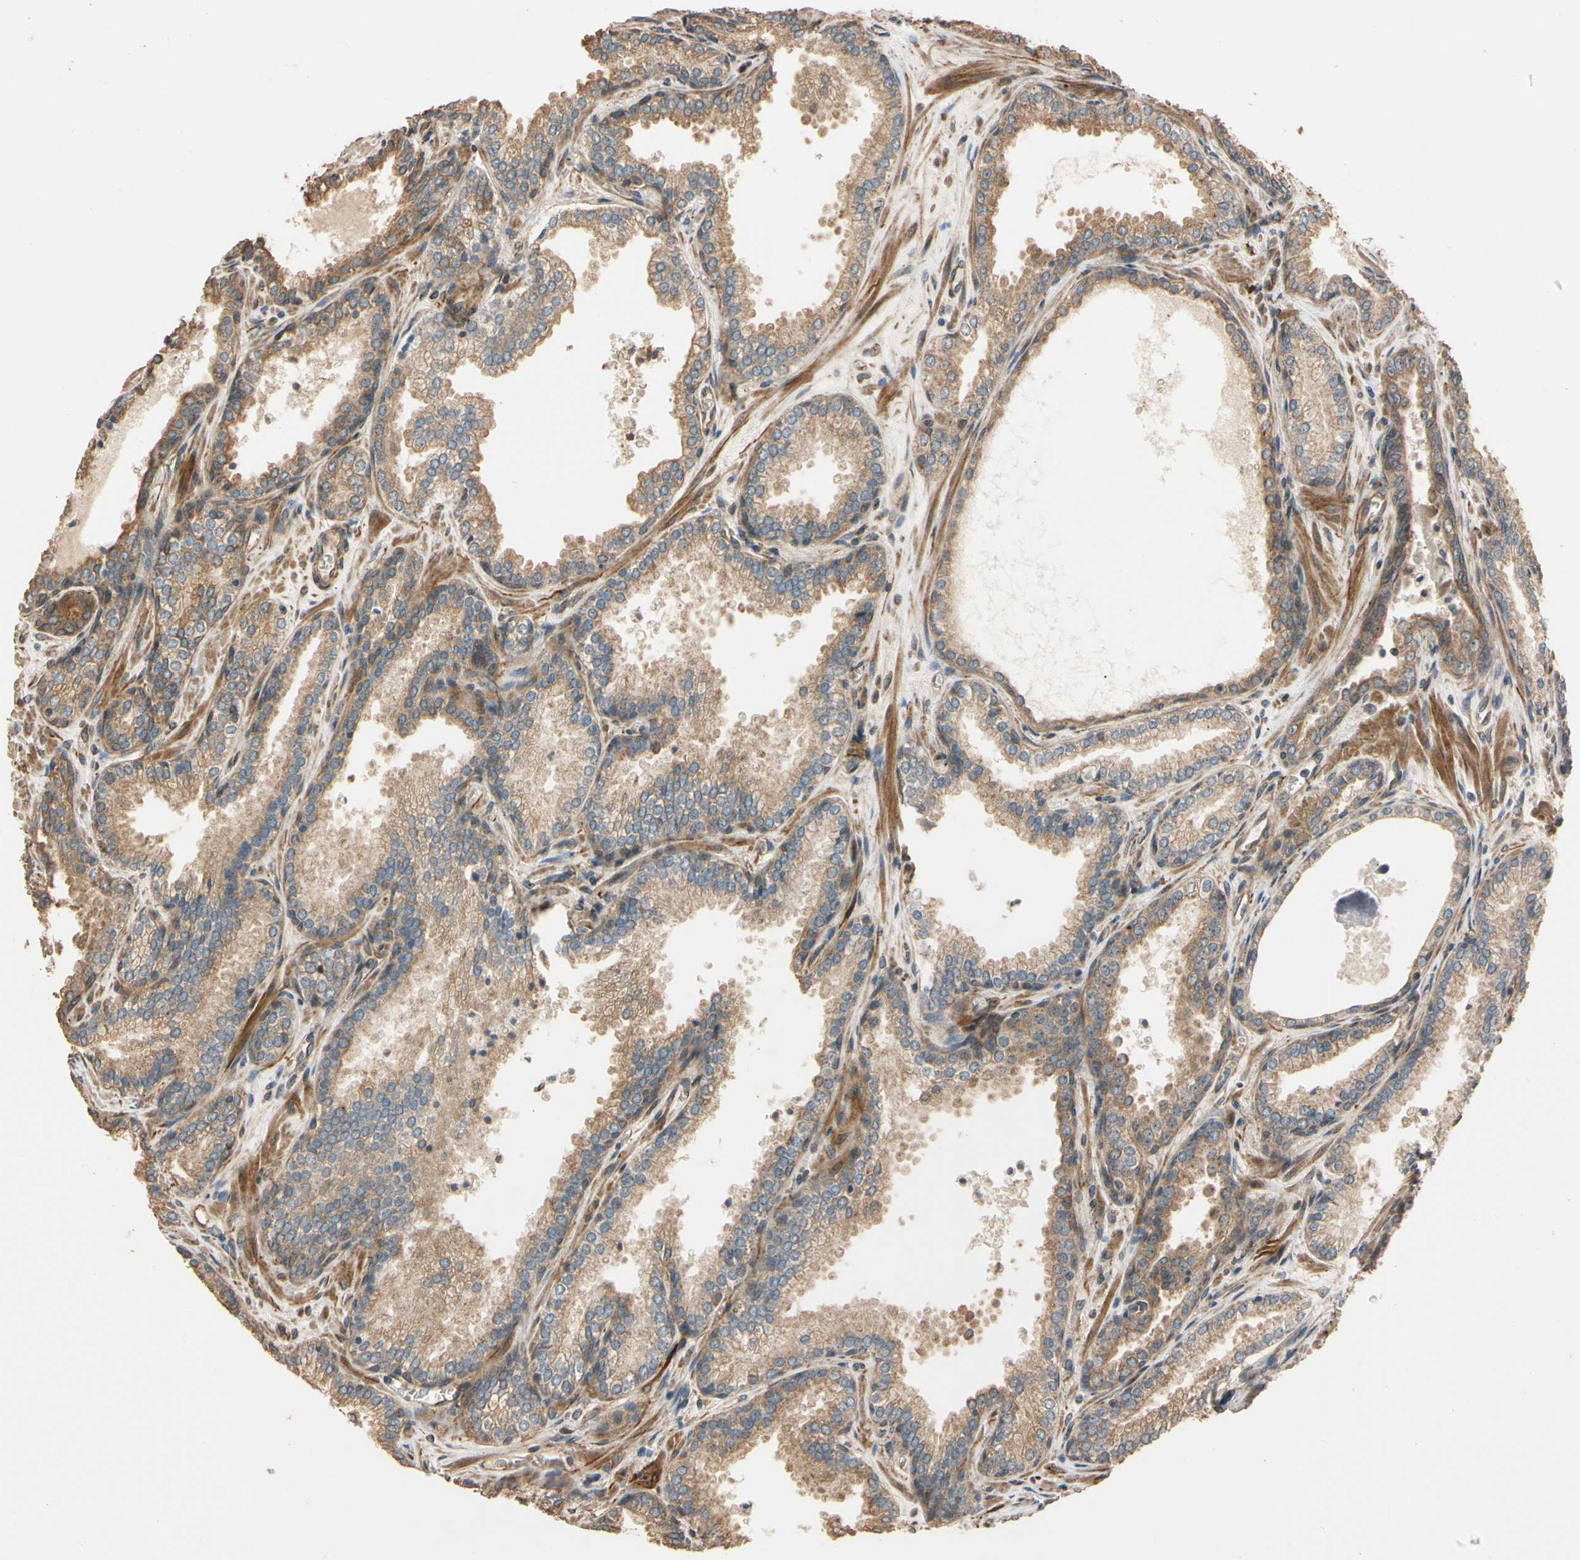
{"staining": {"intensity": "moderate", "quantity": ">75%", "location": "cytoplasmic/membranous"}, "tissue": "prostate cancer", "cell_type": "Tumor cells", "image_type": "cancer", "snomed": [{"axis": "morphology", "description": "Adenocarcinoma, Low grade"}, {"axis": "topography", "description": "Prostate"}], "caption": "Moderate cytoplasmic/membranous expression for a protein is present in about >75% of tumor cells of low-grade adenocarcinoma (prostate) using immunohistochemistry.", "gene": "MGRN1", "patient": {"sex": "male", "age": 60}}